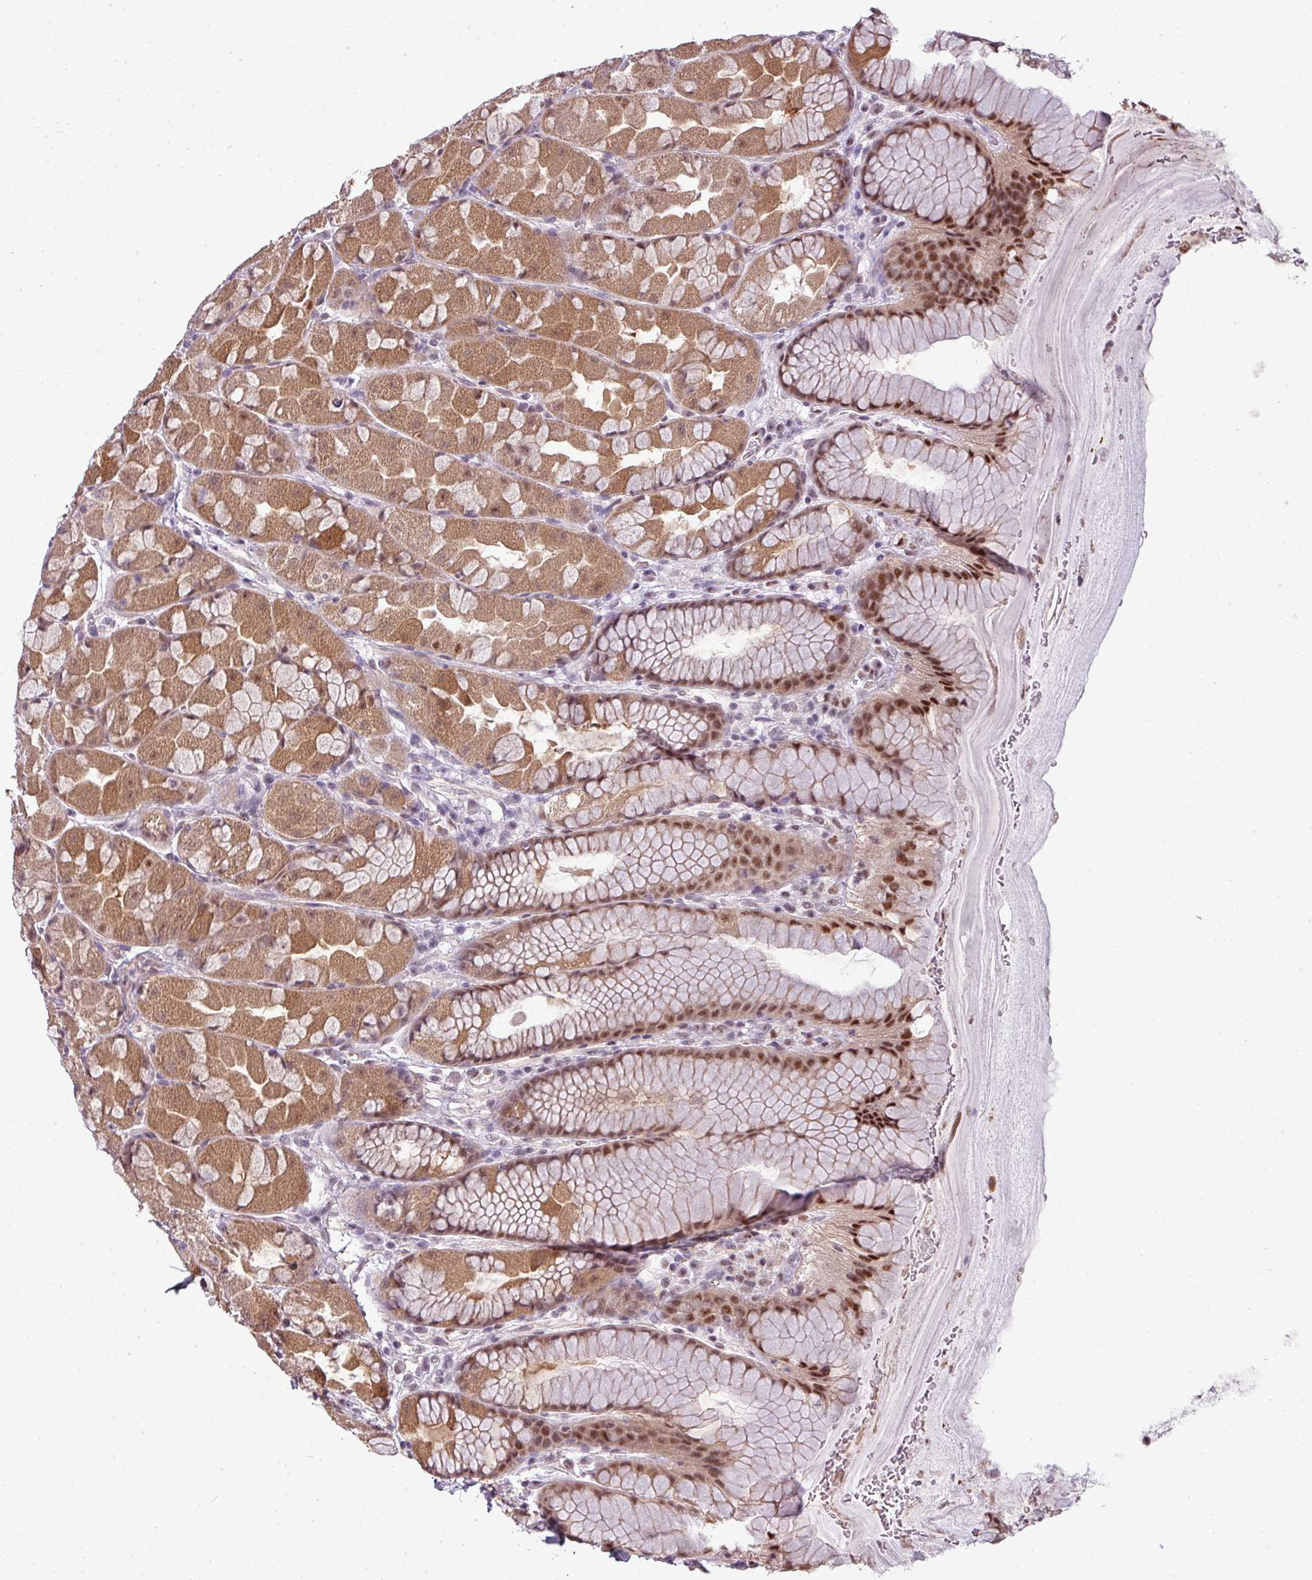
{"staining": {"intensity": "strong", "quantity": ">75%", "location": "cytoplasmic/membranous,nuclear"}, "tissue": "stomach", "cell_type": "Glandular cells", "image_type": "normal", "snomed": [{"axis": "morphology", "description": "Normal tissue, NOS"}, {"axis": "topography", "description": "Stomach"}], "caption": "About >75% of glandular cells in benign stomach demonstrate strong cytoplasmic/membranous,nuclear protein positivity as visualized by brown immunohistochemical staining.", "gene": "ZNF217", "patient": {"sex": "male", "age": 57}}